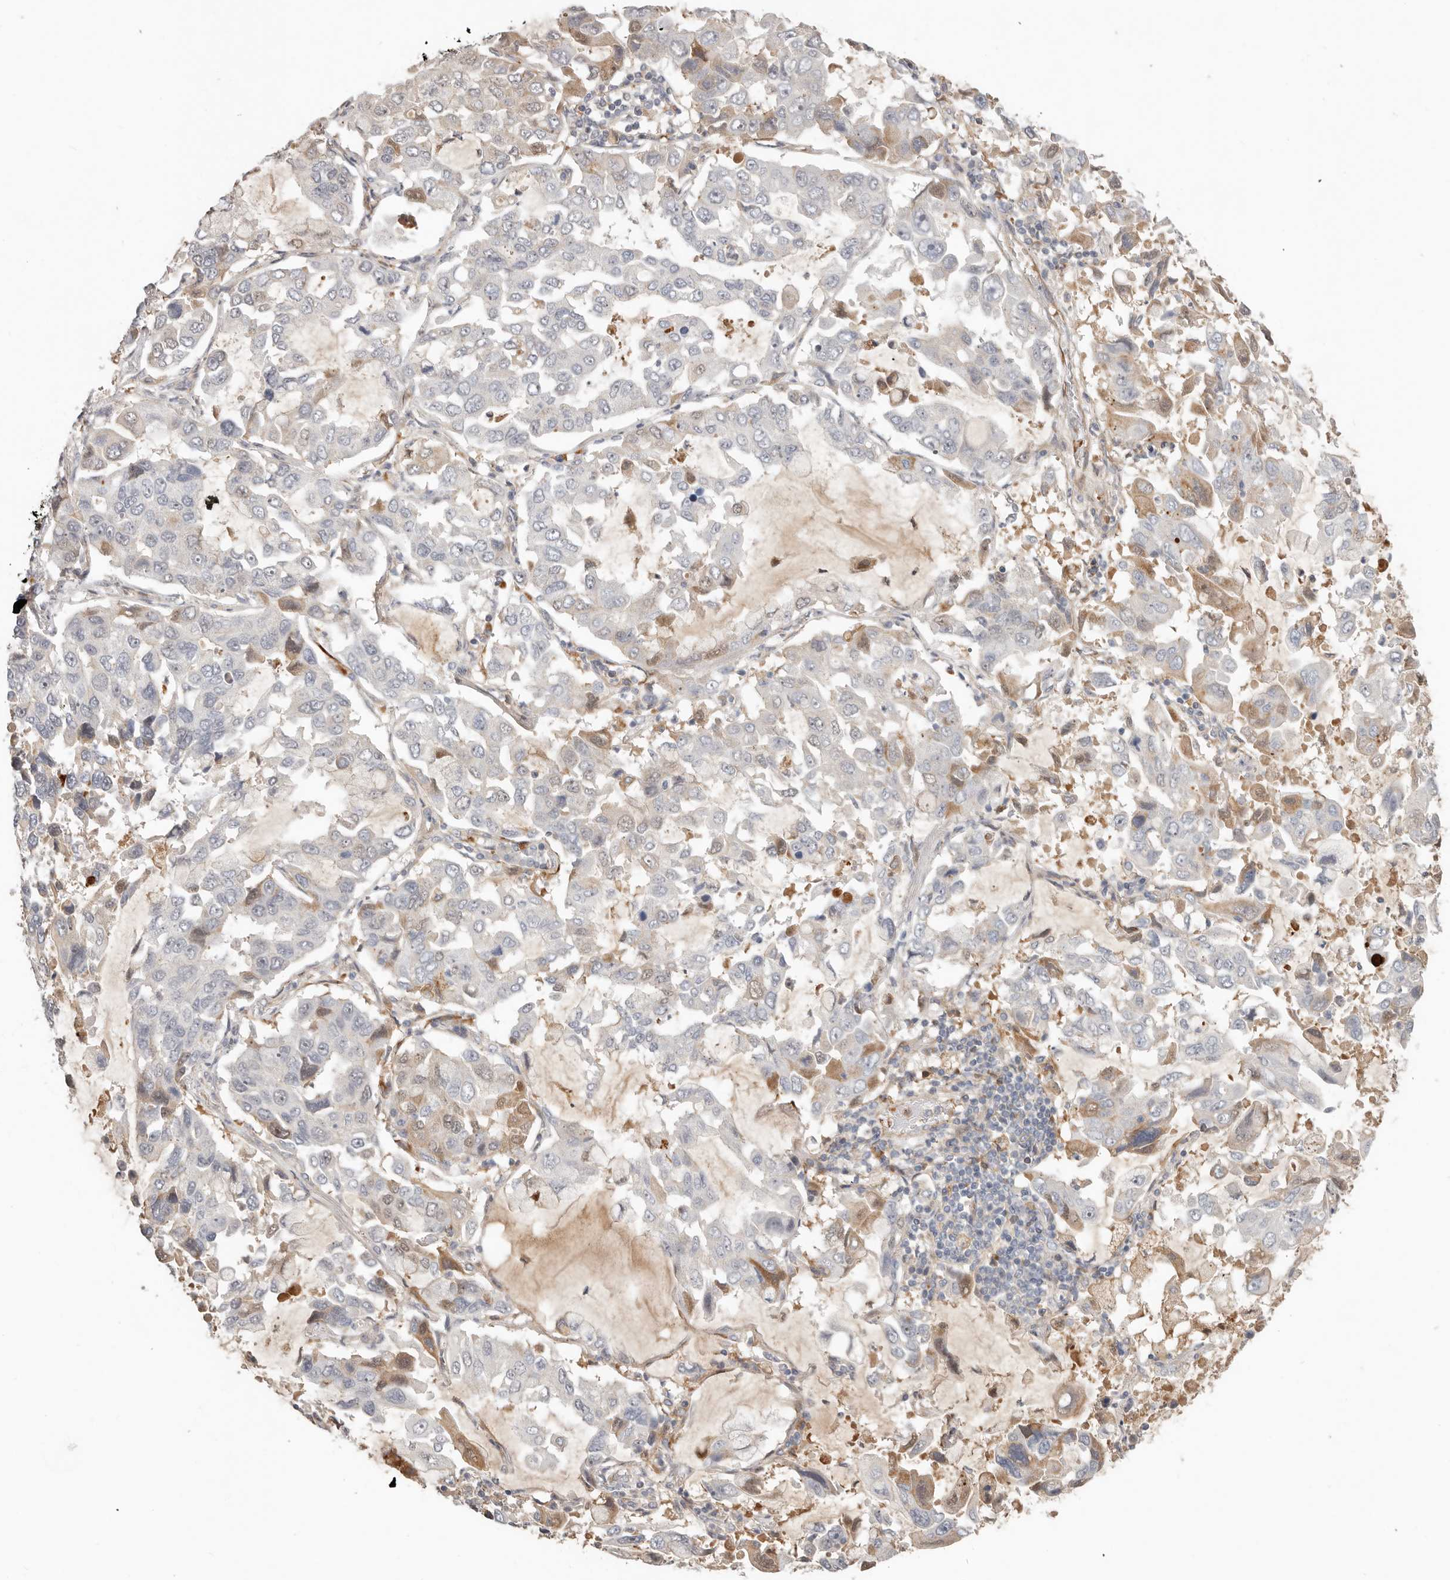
{"staining": {"intensity": "weak", "quantity": "<25%", "location": "cytoplasmic/membranous"}, "tissue": "lung cancer", "cell_type": "Tumor cells", "image_type": "cancer", "snomed": [{"axis": "morphology", "description": "Adenocarcinoma, NOS"}, {"axis": "topography", "description": "Lung"}], "caption": "Lung adenocarcinoma was stained to show a protein in brown. There is no significant expression in tumor cells.", "gene": "MTFR2", "patient": {"sex": "male", "age": 64}}